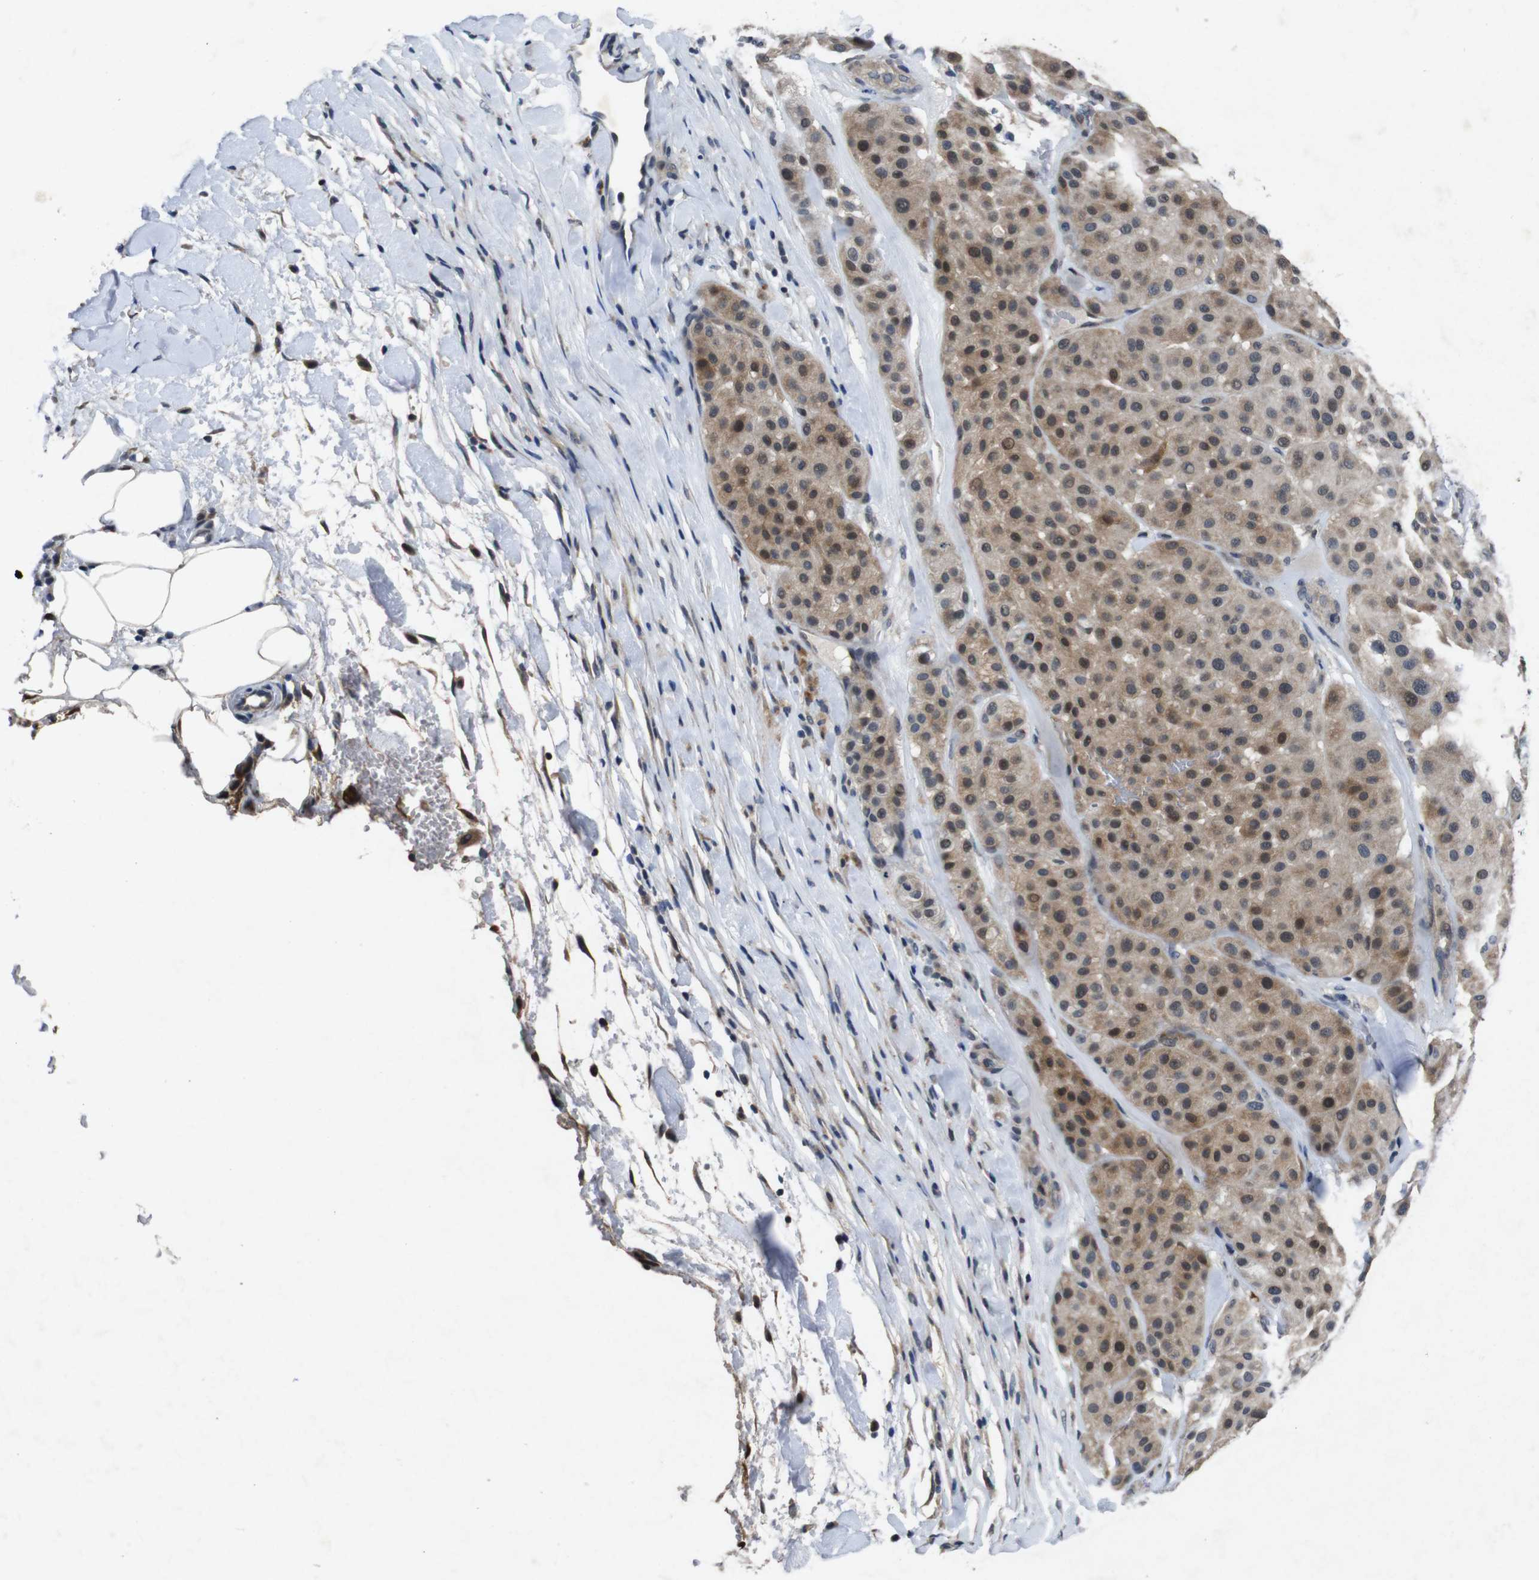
{"staining": {"intensity": "moderate", "quantity": "25%-75%", "location": "cytoplasmic/membranous"}, "tissue": "melanoma", "cell_type": "Tumor cells", "image_type": "cancer", "snomed": [{"axis": "morphology", "description": "Normal tissue, NOS"}, {"axis": "morphology", "description": "Malignant melanoma, Metastatic site"}, {"axis": "topography", "description": "Skin"}], "caption": "Protein staining displays moderate cytoplasmic/membranous staining in approximately 25%-75% of tumor cells in malignant melanoma (metastatic site).", "gene": "AKT3", "patient": {"sex": "male", "age": 41}}